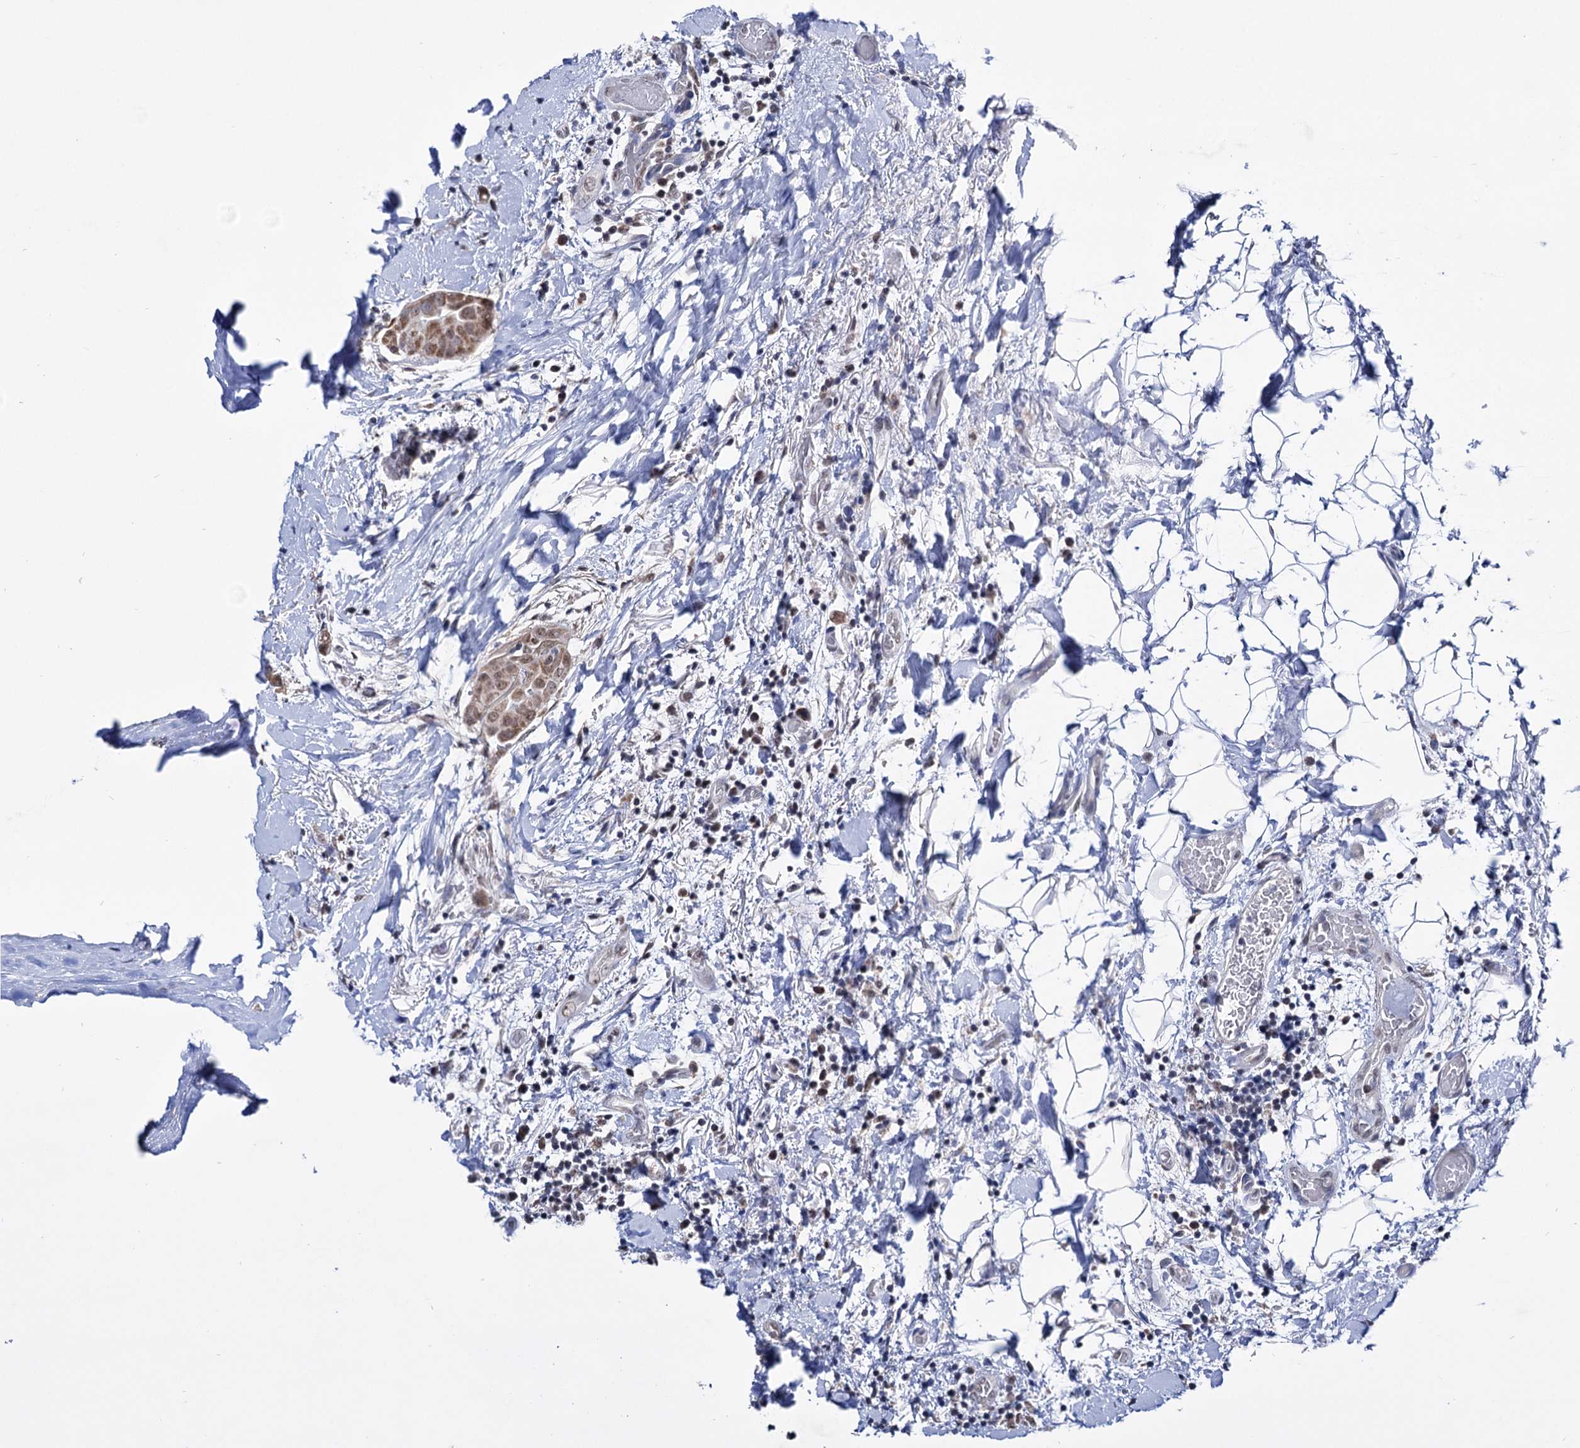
{"staining": {"intensity": "moderate", "quantity": ">75%", "location": "cytoplasmic/membranous,nuclear"}, "tissue": "thyroid cancer", "cell_type": "Tumor cells", "image_type": "cancer", "snomed": [{"axis": "morphology", "description": "Papillary adenocarcinoma, NOS"}, {"axis": "topography", "description": "Thyroid gland"}], "caption": "About >75% of tumor cells in thyroid papillary adenocarcinoma demonstrate moderate cytoplasmic/membranous and nuclear protein expression as visualized by brown immunohistochemical staining.", "gene": "ABHD10", "patient": {"sex": "male", "age": 33}}